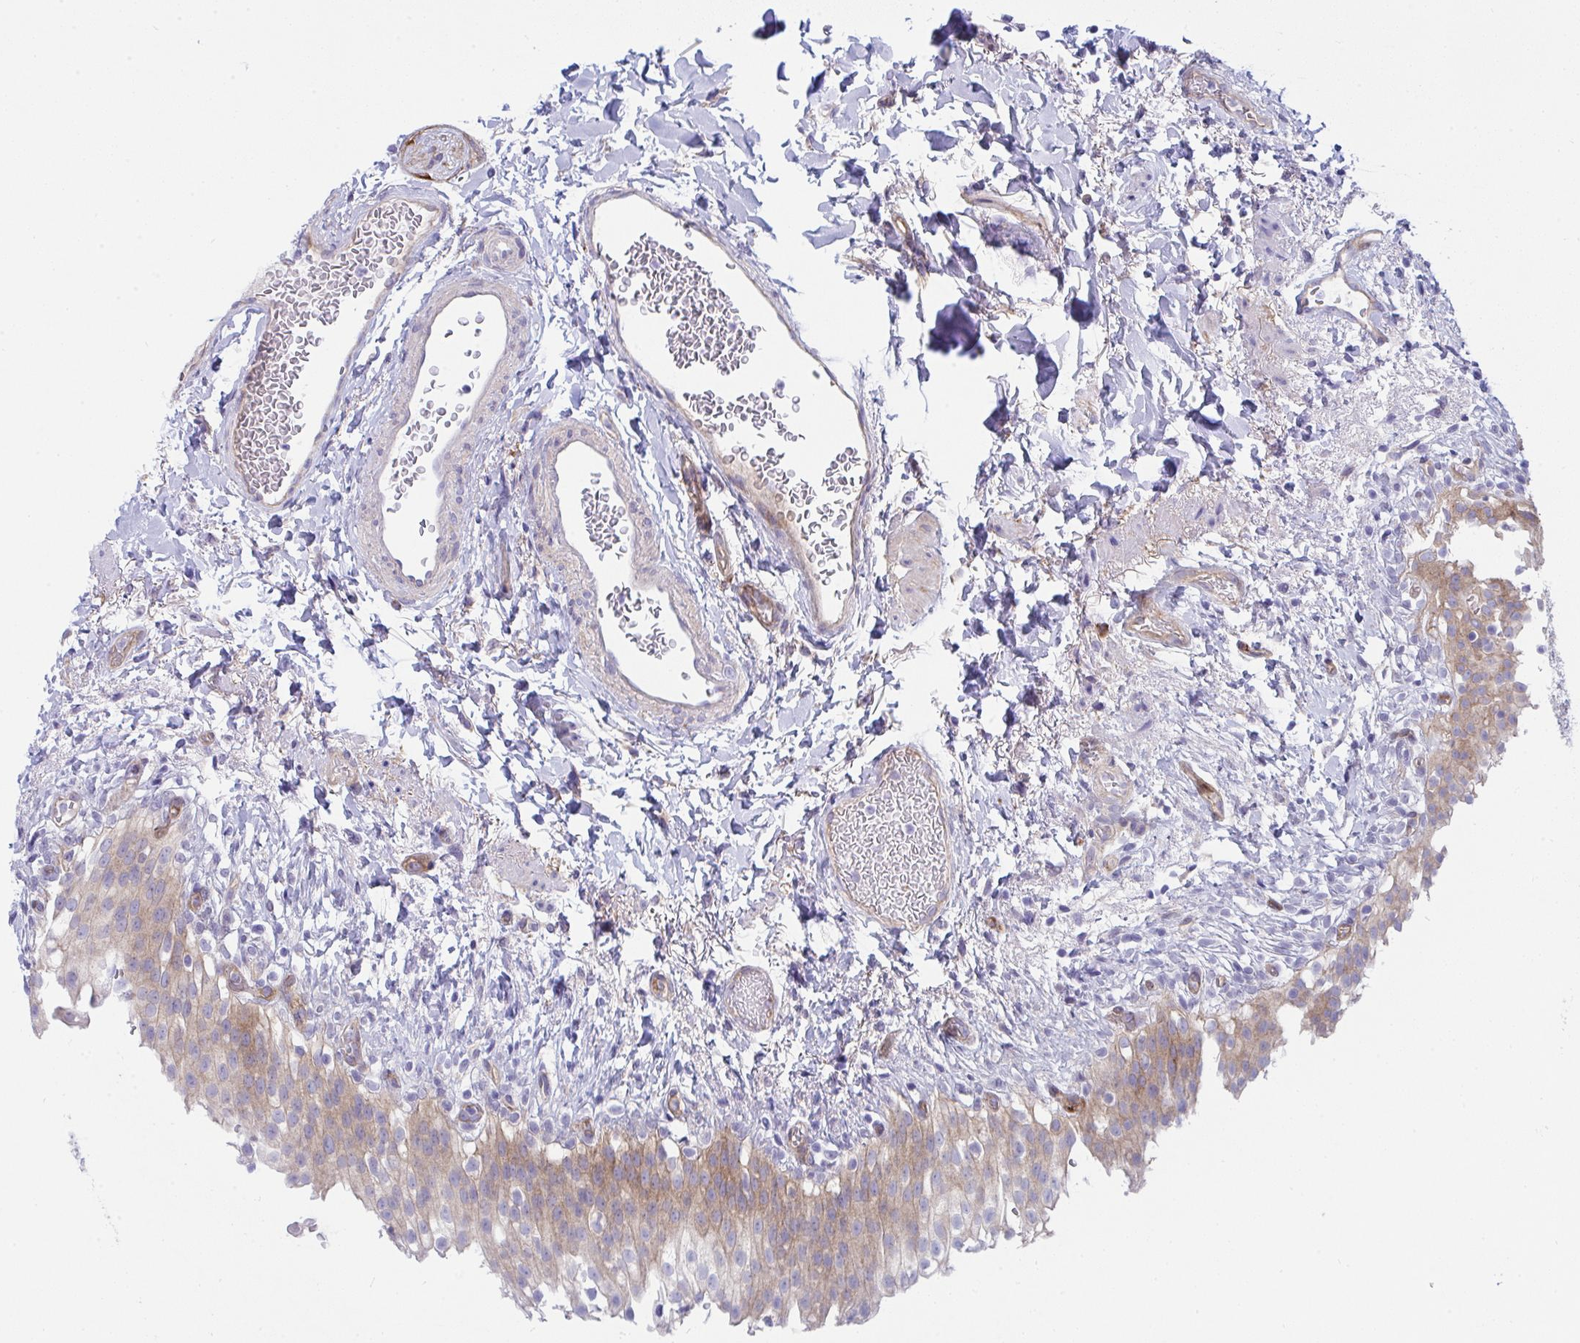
{"staining": {"intensity": "moderate", "quantity": ">75%", "location": "cytoplasmic/membranous"}, "tissue": "urinary bladder", "cell_type": "Urothelial cells", "image_type": "normal", "snomed": [{"axis": "morphology", "description": "Normal tissue, NOS"}, {"axis": "topography", "description": "Urinary bladder"}, {"axis": "topography", "description": "Peripheral nerve tissue"}], "caption": "Immunohistochemical staining of unremarkable urinary bladder exhibits medium levels of moderate cytoplasmic/membranous expression in about >75% of urothelial cells. Using DAB (3,3'-diaminobenzidine) (brown) and hematoxylin (blue) stains, captured at high magnification using brightfield microscopy.", "gene": "GAB1", "patient": {"sex": "female", "age": 60}}